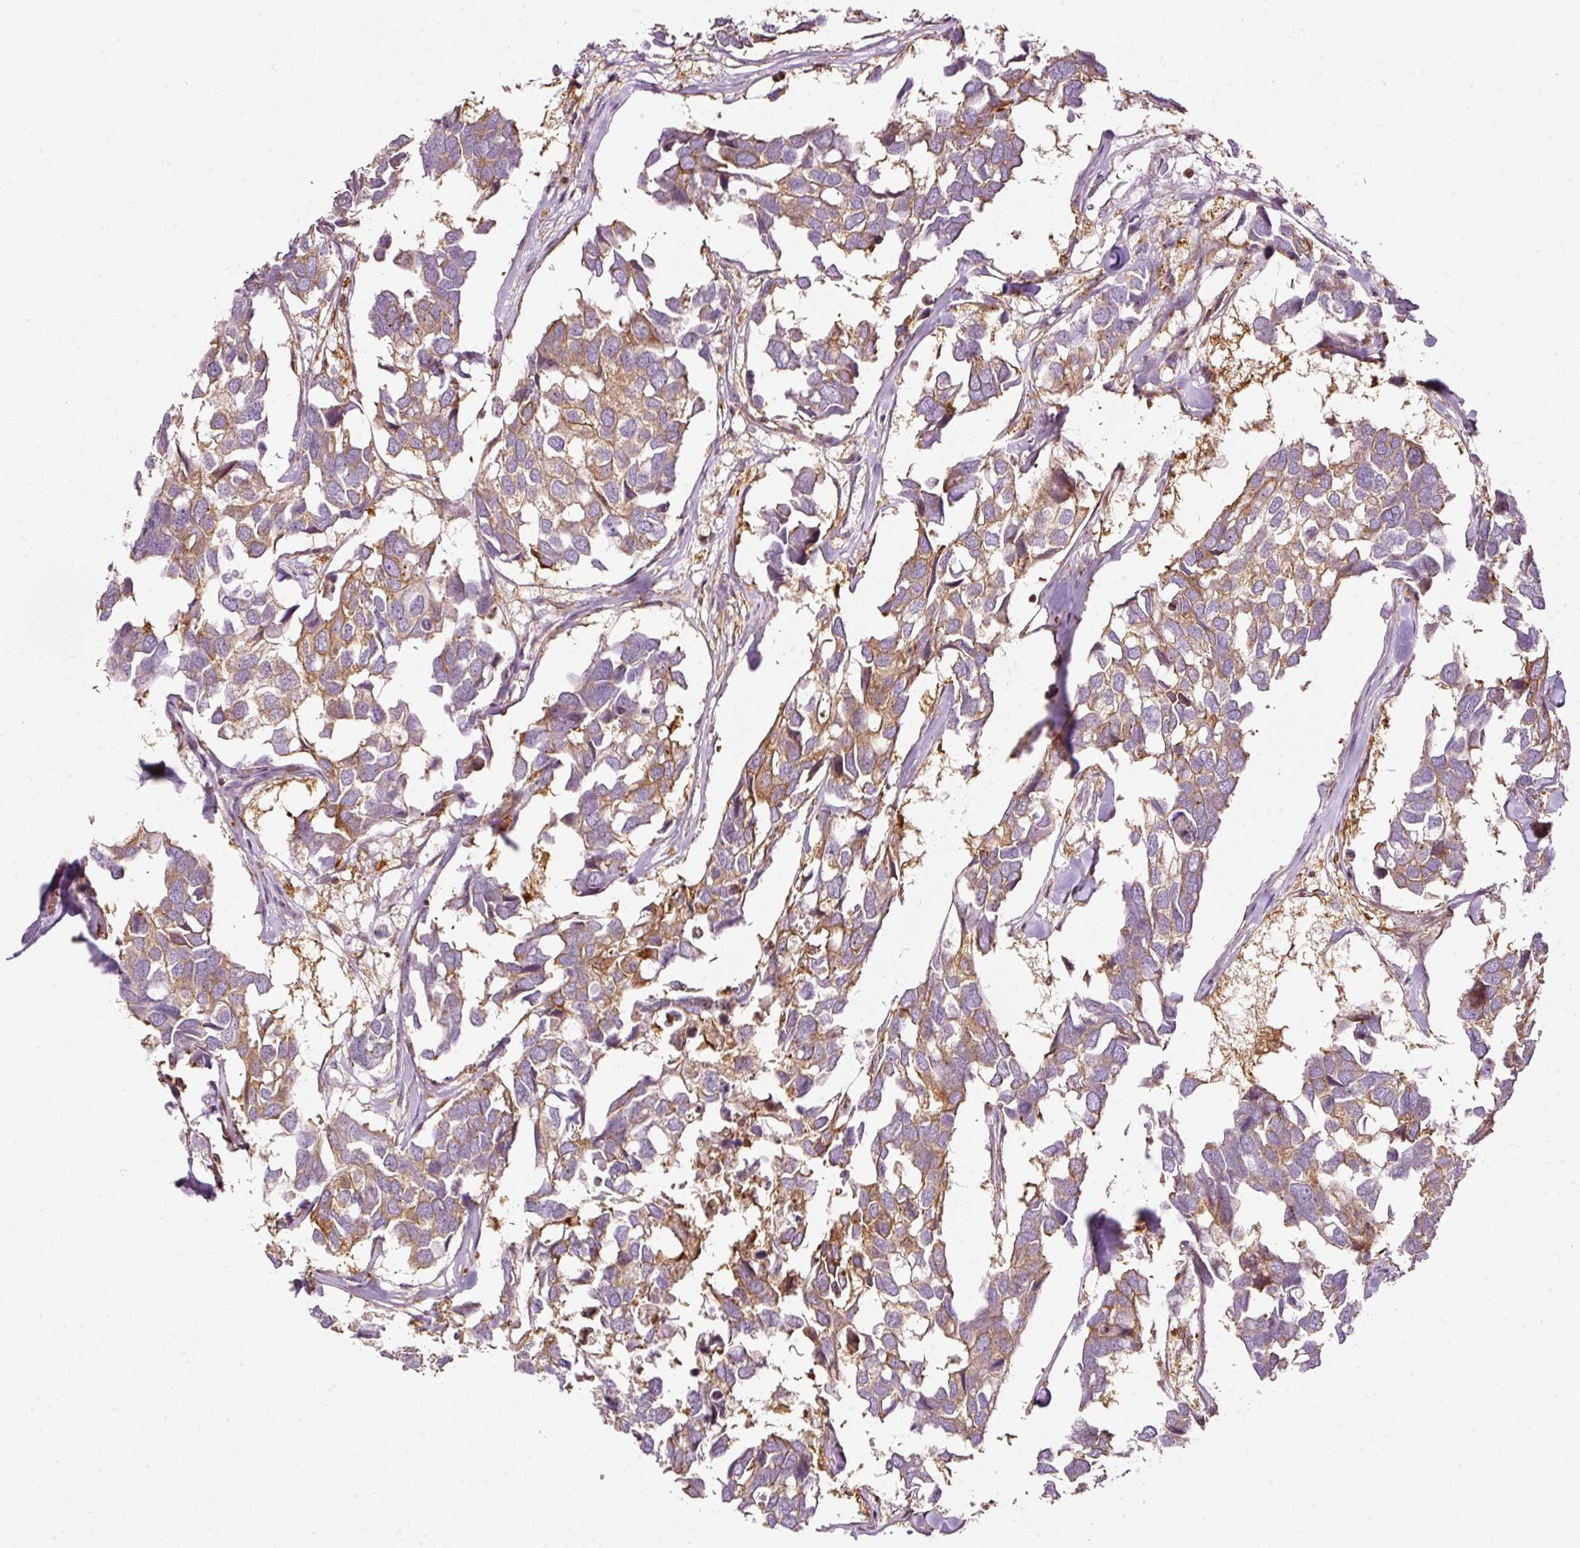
{"staining": {"intensity": "moderate", "quantity": "25%-75%", "location": "cytoplasmic/membranous"}, "tissue": "breast cancer", "cell_type": "Tumor cells", "image_type": "cancer", "snomed": [{"axis": "morphology", "description": "Duct carcinoma"}, {"axis": "topography", "description": "Breast"}], "caption": "This is a micrograph of immunohistochemistry (IHC) staining of breast cancer, which shows moderate positivity in the cytoplasmic/membranous of tumor cells.", "gene": "SCNM1", "patient": {"sex": "female", "age": 83}}